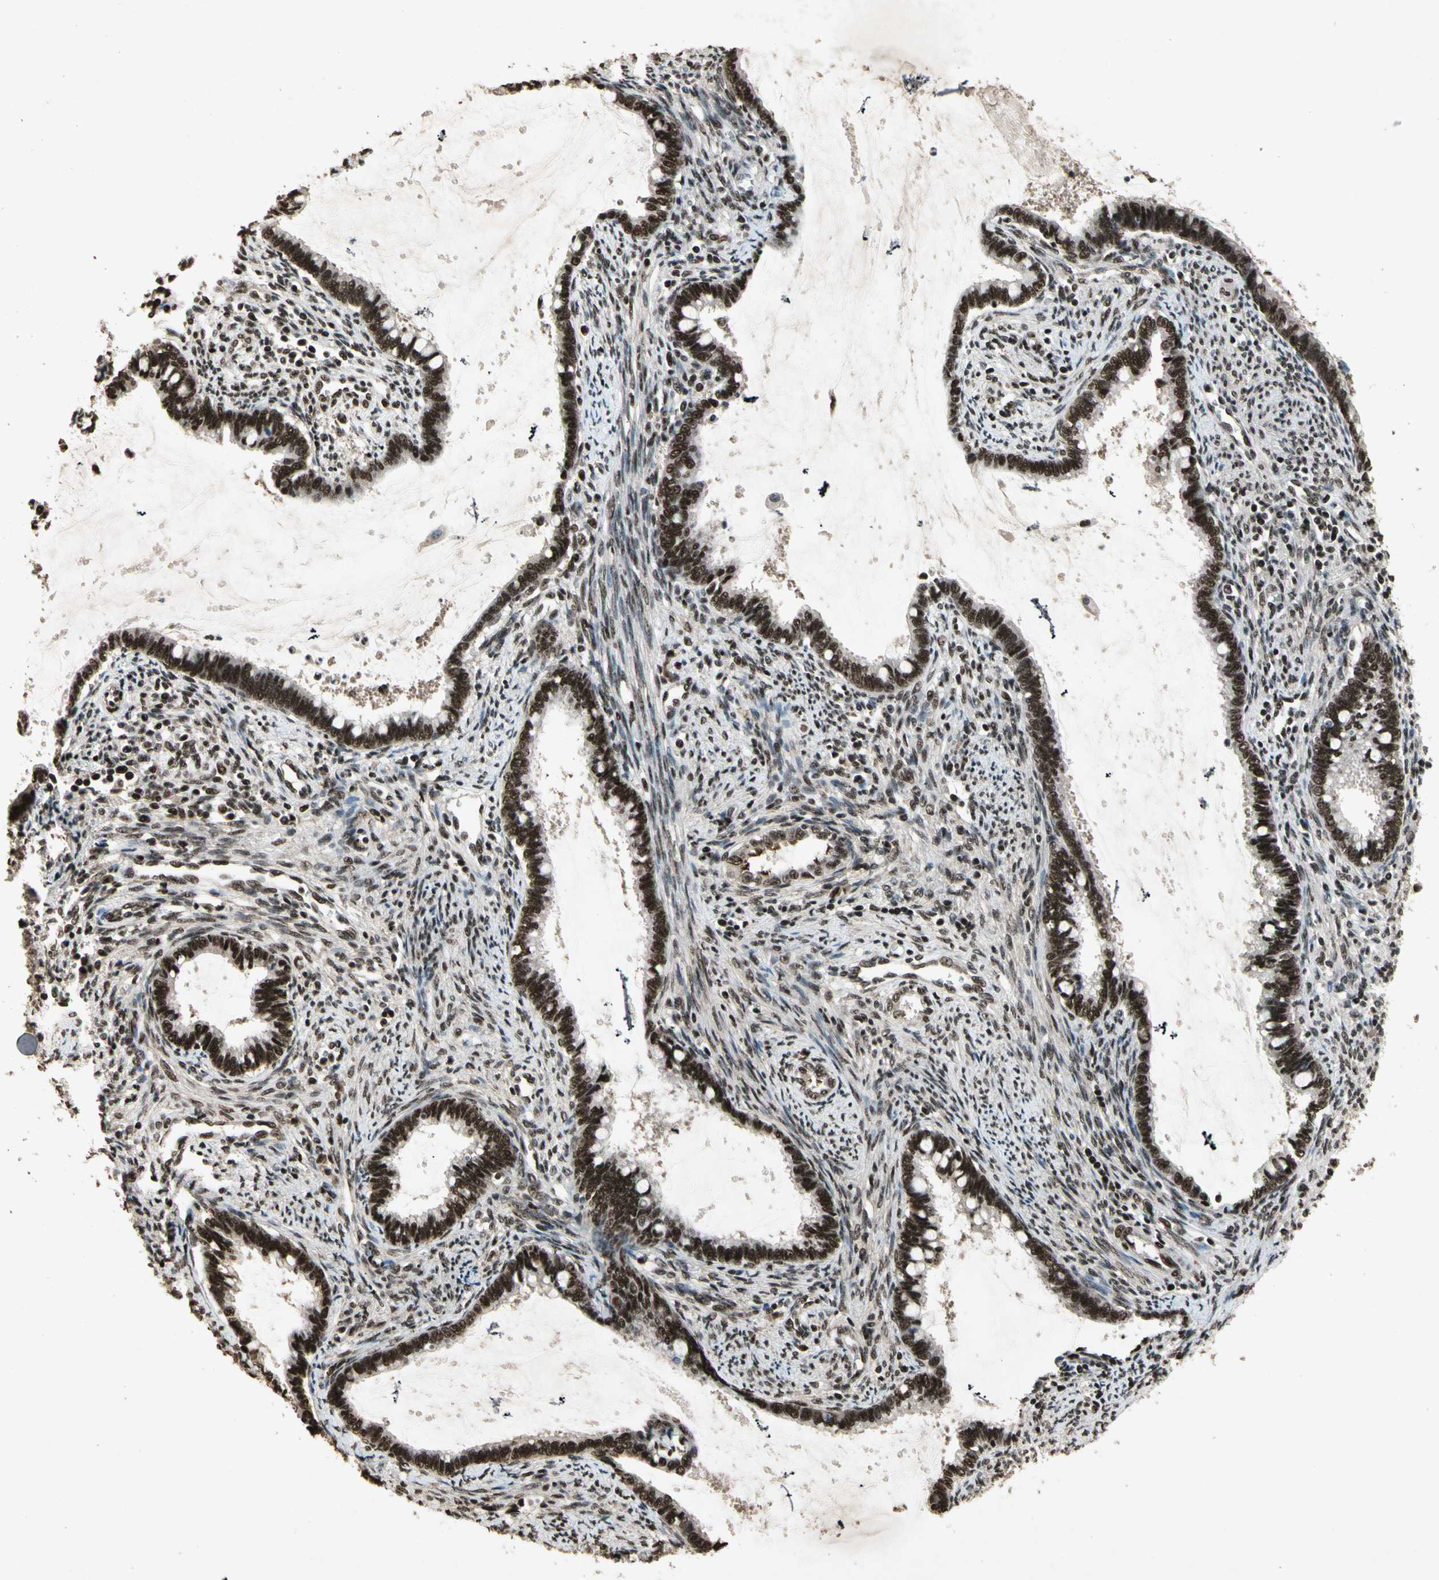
{"staining": {"intensity": "strong", "quantity": ">75%", "location": "nuclear"}, "tissue": "cervical cancer", "cell_type": "Tumor cells", "image_type": "cancer", "snomed": [{"axis": "morphology", "description": "Adenocarcinoma, NOS"}, {"axis": "topography", "description": "Cervix"}], "caption": "This is a micrograph of immunohistochemistry (IHC) staining of cervical cancer, which shows strong positivity in the nuclear of tumor cells.", "gene": "TBX2", "patient": {"sex": "female", "age": 44}}